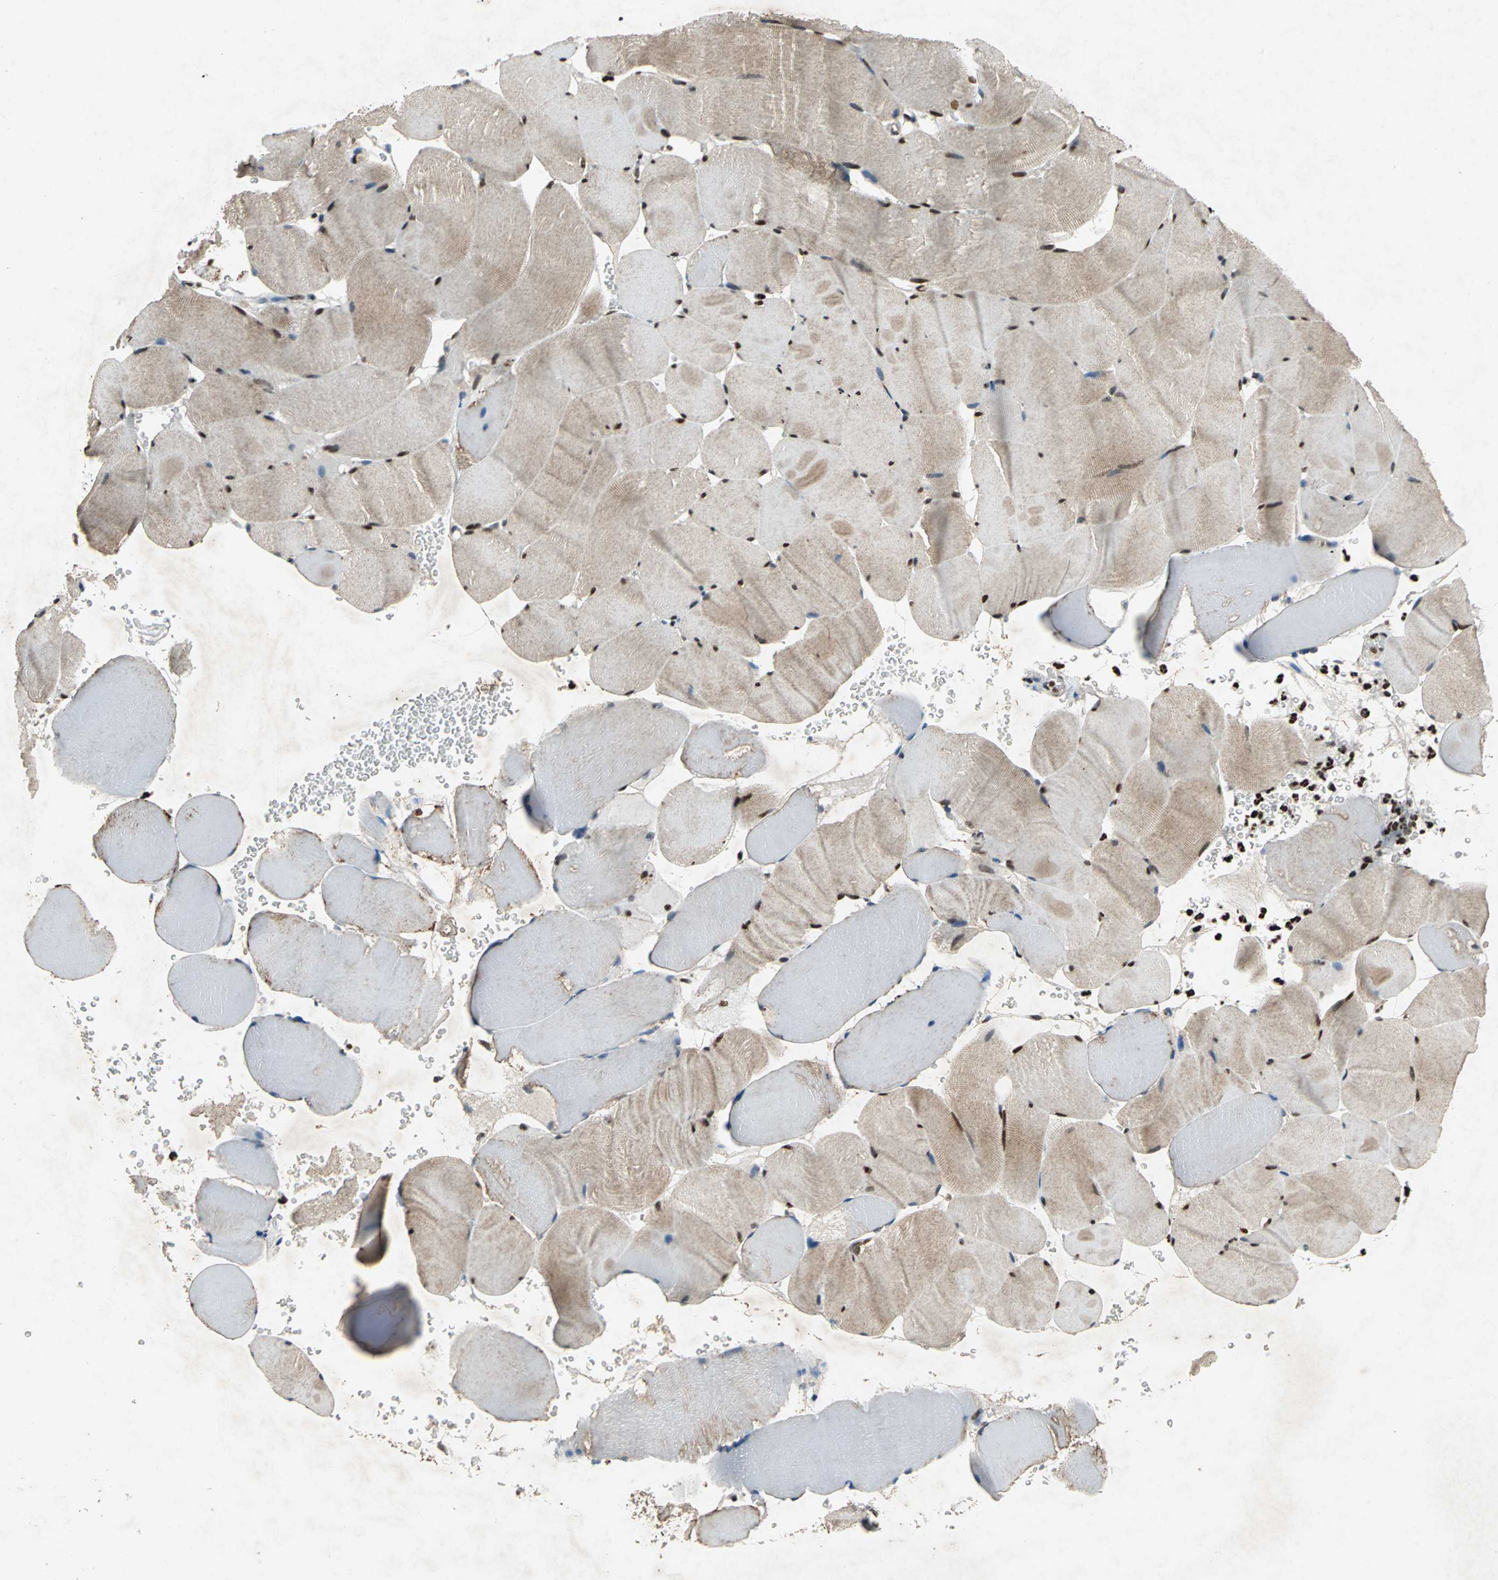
{"staining": {"intensity": "strong", "quantity": ">75%", "location": "cytoplasmic/membranous,nuclear"}, "tissue": "skeletal muscle", "cell_type": "Myocytes", "image_type": "normal", "snomed": [{"axis": "morphology", "description": "Normal tissue, NOS"}, {"axis": "topography", "description": "Skeletal muscle"}], "caption": "Protein expression by immunohistochemistry (IHC) displays strong cytoplasmic/membranous,nuclear staining in approximately >75% of myocytes in benign skeletal muscle.", "gene": "ANP32A", "patient": {"sex": "male", "age": 62}}